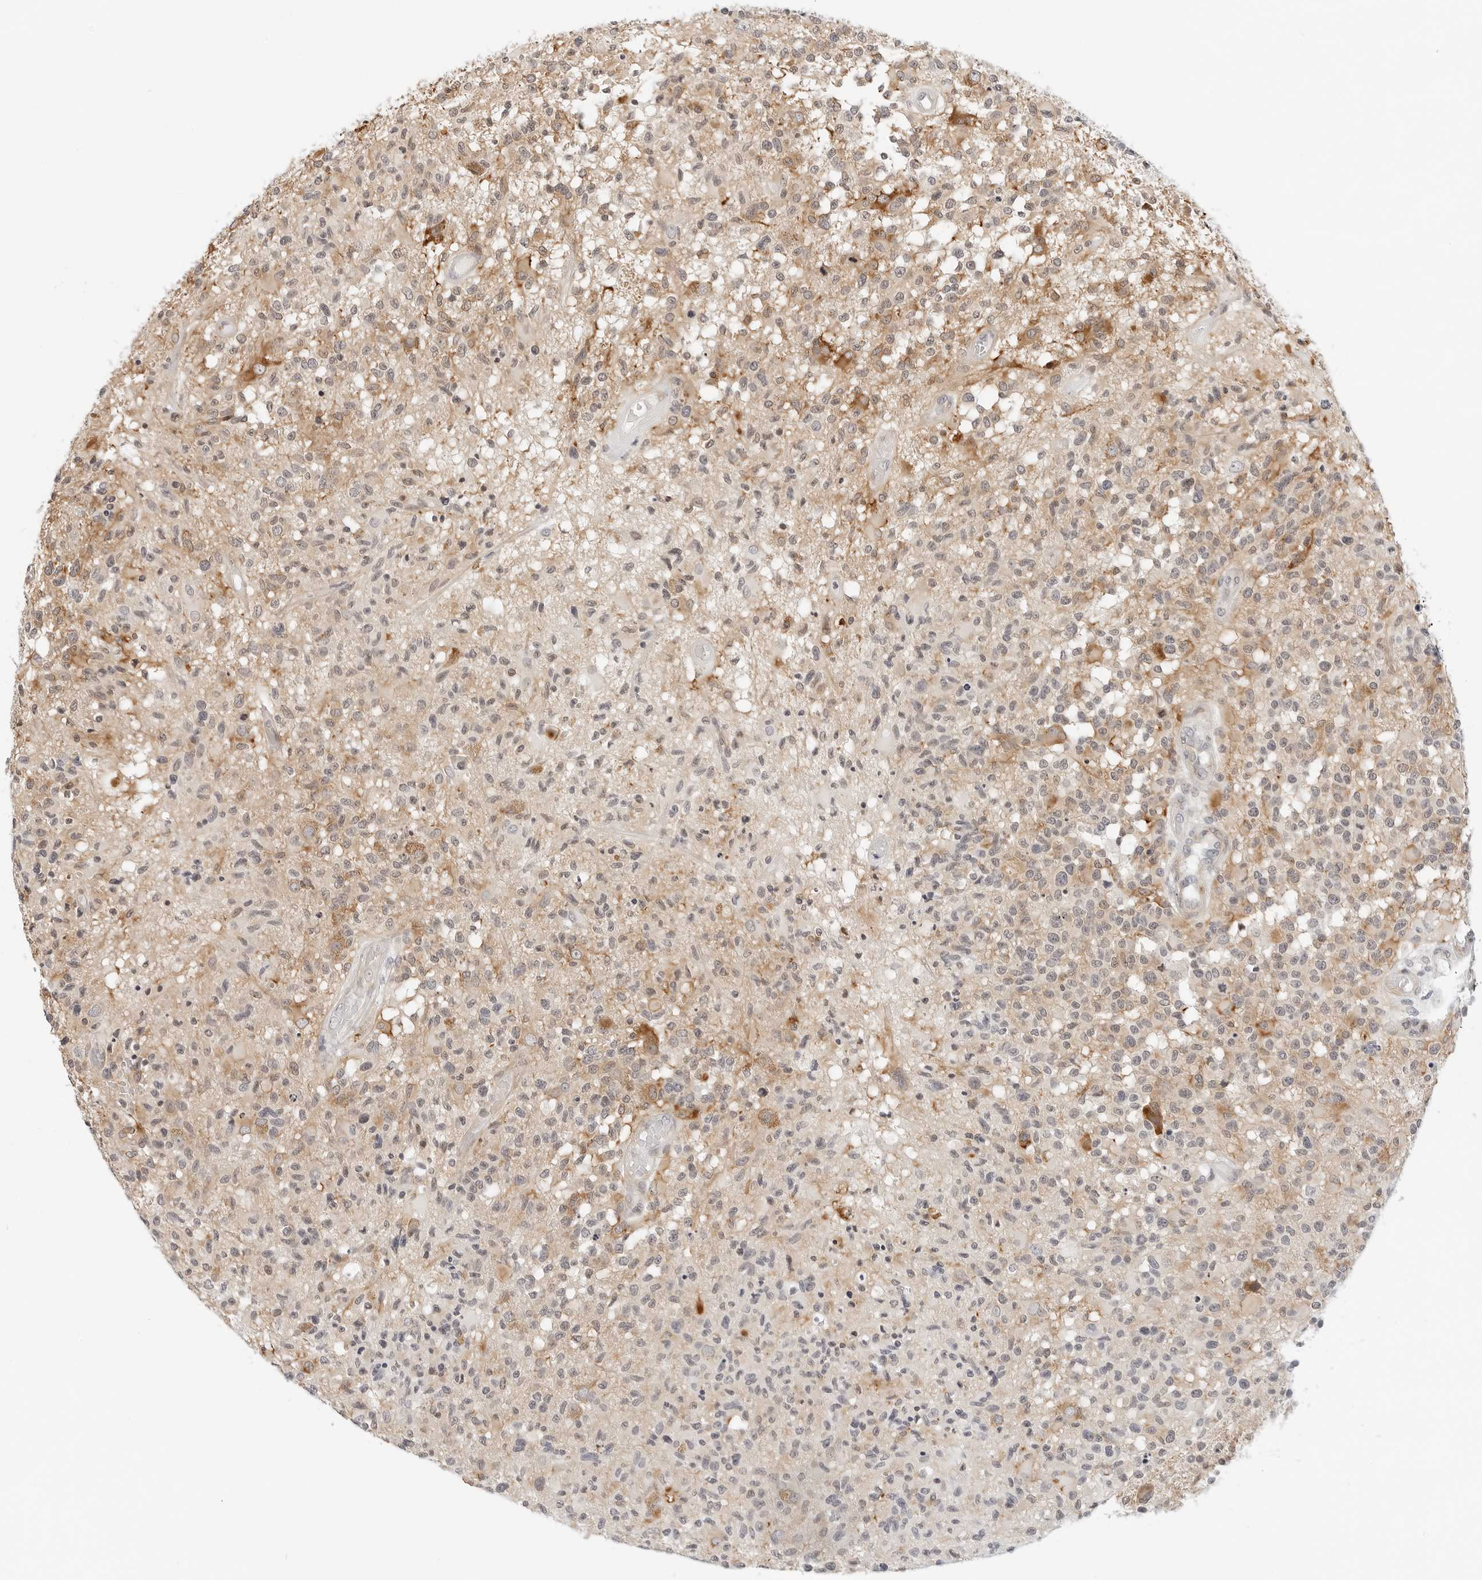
{"staining": {"intensity": "moderate", "quantity": "<25%", "location": "cytoplasmic/membranous"}, "tissue": "glioma", "cell_type": "Tumor cells", "image_type": "cancer", "snomed": [{"axis": "morphology", "description": "Glioma, malignant, High grade"}, {"axis": "morphology", "description": "Glioblastoma, NOS"}, {"axis": "topography", "description": "Brain"}], "caption": "Glioma stained with a brown dye displays moderate cytoplasmic/membranous positive positivity in about <25% of tumor cells.", "gene": "PARP10", "patient": {"sex": "male", "age": 60}}